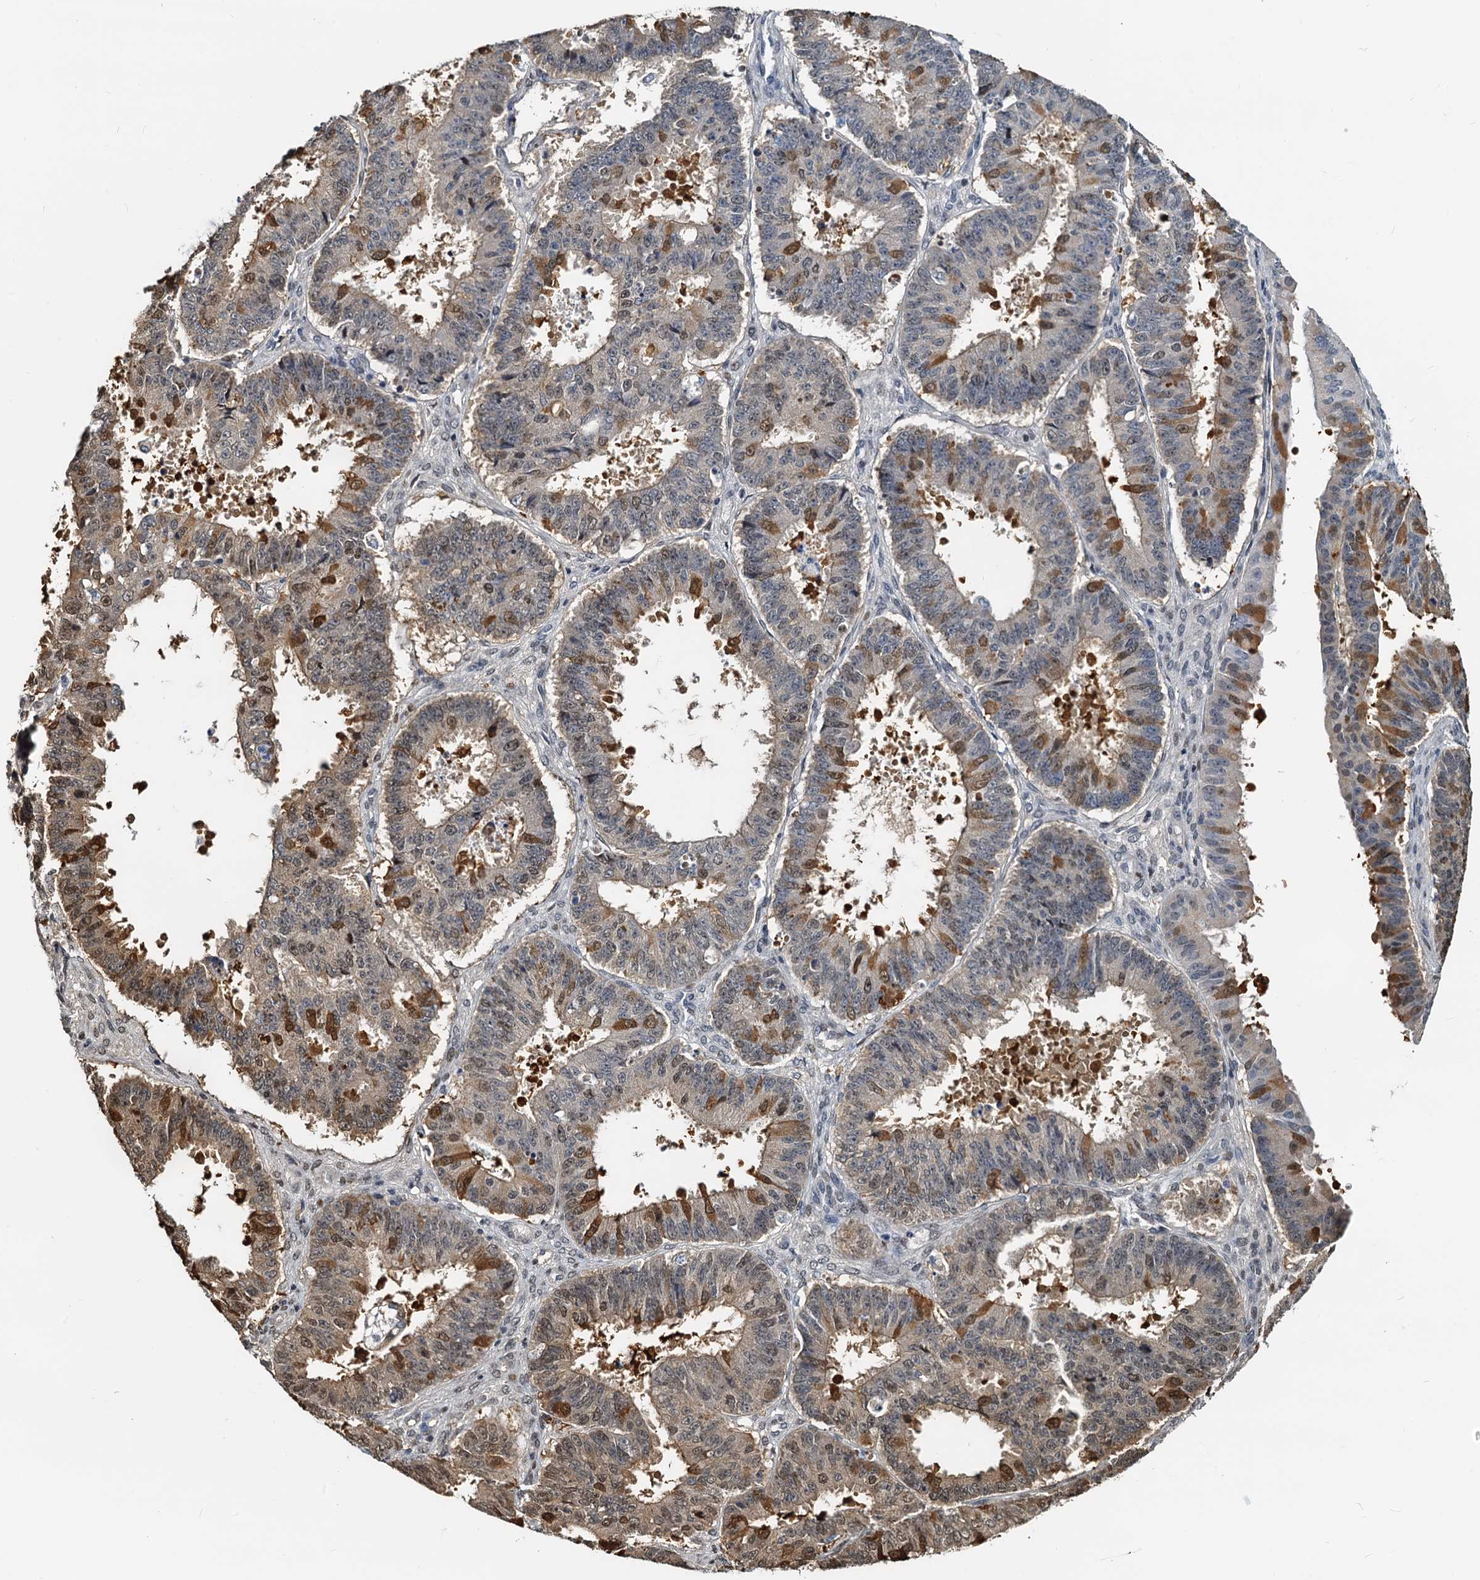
{"staining": {"intensity": "moderate", "quantity": "<25%", "location": "cytoplasmic/membranous,nuclear"}, "tissue": "ovarian cancer", "cell_type": "Tumor cells", "image_type": "cancer", "snomed": [{"axis": "morphology", "description": "Carcinoma, endometroid"}, {"axis": "topography", "description": "Appendix"}, {"axis": "topography", "description": "Ovary"}], "caption": "Ovarian endometroid carcinoma stained with immunohistochemistry (IHC) exhibits moderate cytoplasmic/membranous and nuclear positivity in about <25% of tumor cells.", "gene": "PTGES3", "patient": {"sex": "female", "age": 42}}